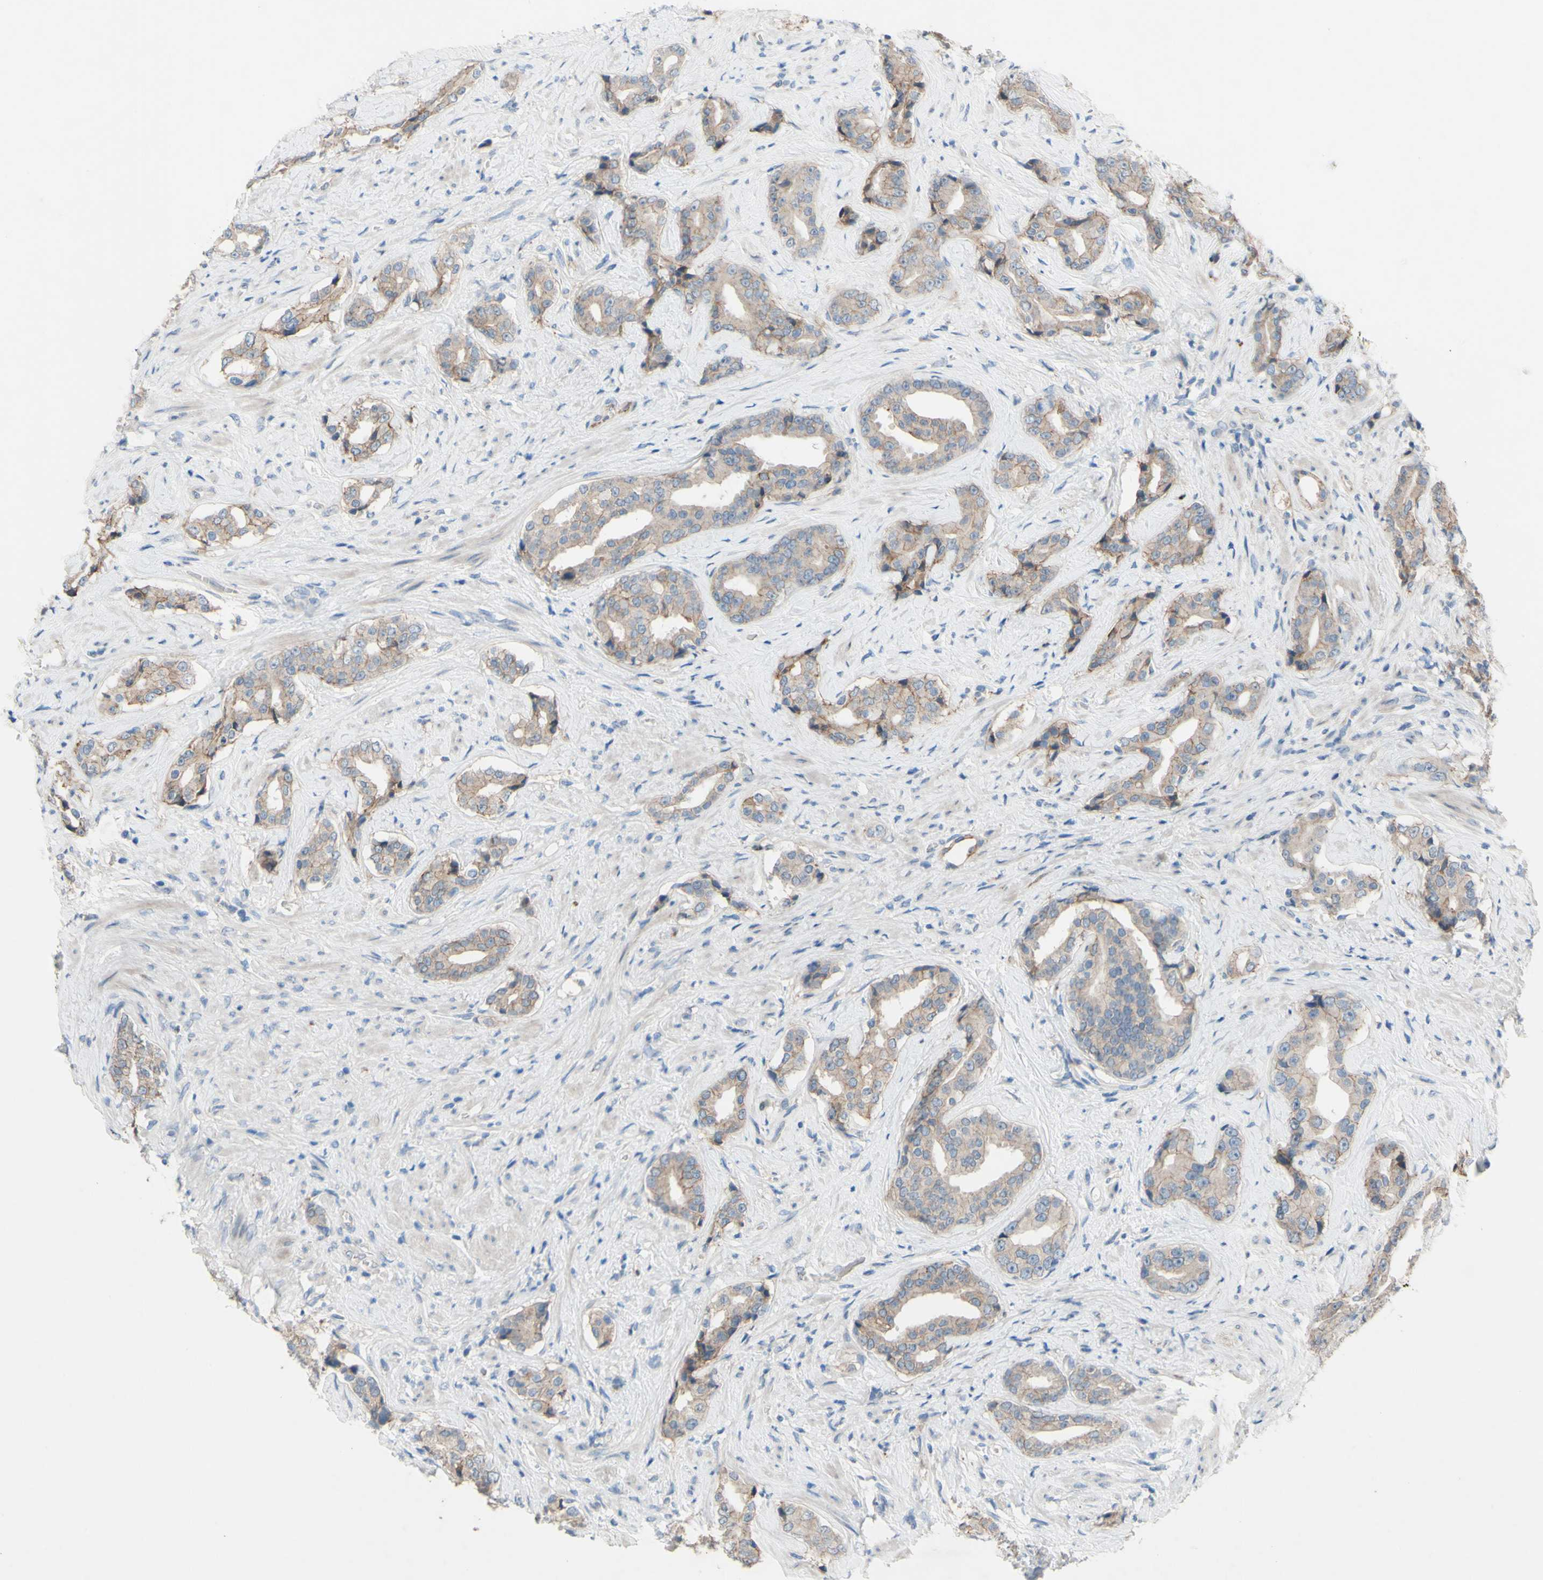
{"staining": {"intensity": "weak", "quantity": ">75%", "location": "cytoplasmic/membranous"}, "tissue": "prostate cancer", "cell_type": "Tumor cells", "image_type": "cancer", "snomed": [{"axis": "morphology", "description": "Adenocarcinoma, High grade"}, {"axis": "topography", "description": "Prostate"}], "caption": "This image shows prostate adenocarcinoma (high-grade) stained with immunohistochemistry (IHC) to label a protein in brown. The cytoplasmic/membranous of tumor cells show weak positivity for the protein. Nuclei are counter-stained blue.", "gene": "CDCP1", "patient": {"sex": "male", "age": 71}}